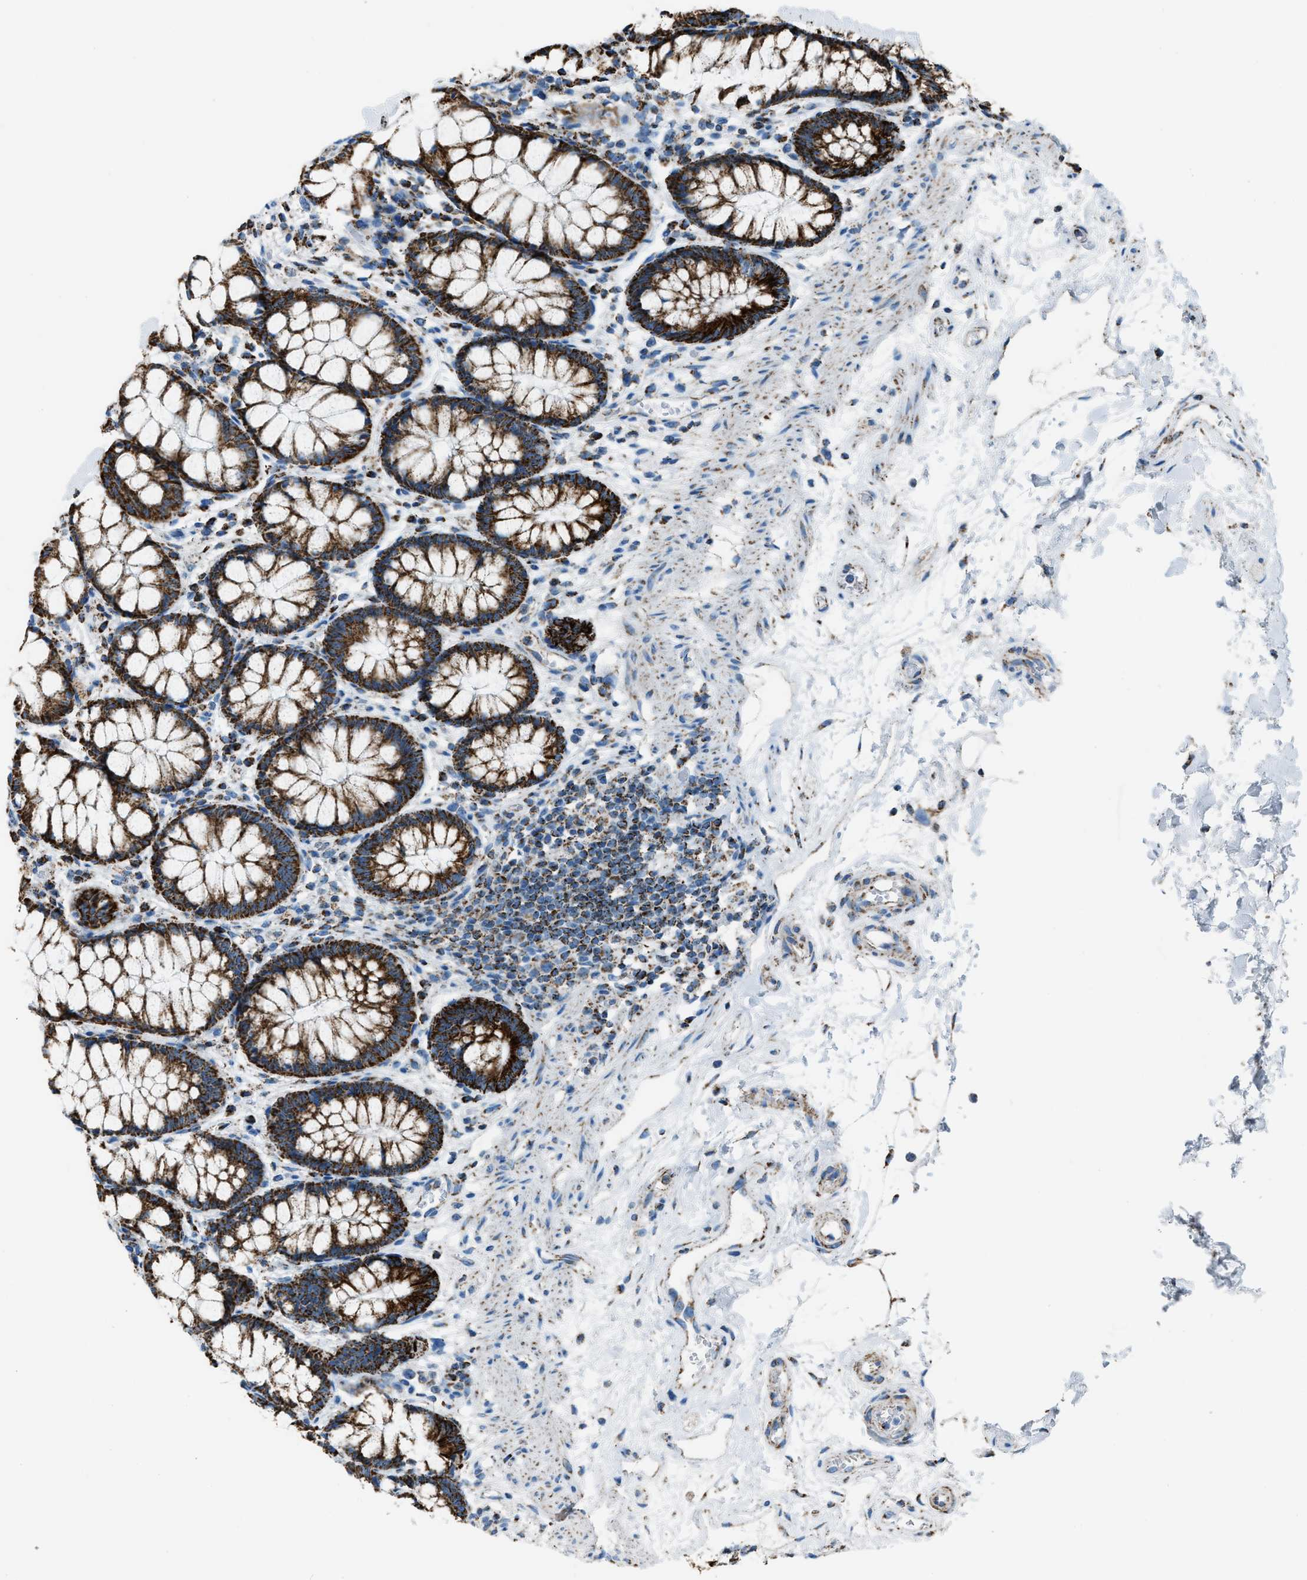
{"staining": {"intensity": "strong", "quantity": ">75%", "location": "cytoplasmic/membranous"}, "tissue": "rectum", "cell_type": "Glandular cells", "image_type": "normal", "snomed": [{"axis": "morphology", "description": "Normal tissue, NOS"}, {"axis": "topography", "description": "Rectum"}], "caption": "Immunohistochemistry (IHC) (DAB (3,3'-diaminobenzidine)) staining of benign human rectum exhibits strong cytoplasmic/membranous protein positivity in approximately >75% of glandular cells. The staining was performed using DAB (3,3'-diaminobenzidine) to visualize the protein expression in brown, while the nuclei were stained in blue with hematoxylin (Magnification: 20x).", "gene": "MDH2", "patient": {"sex": "male", "age": 64}}